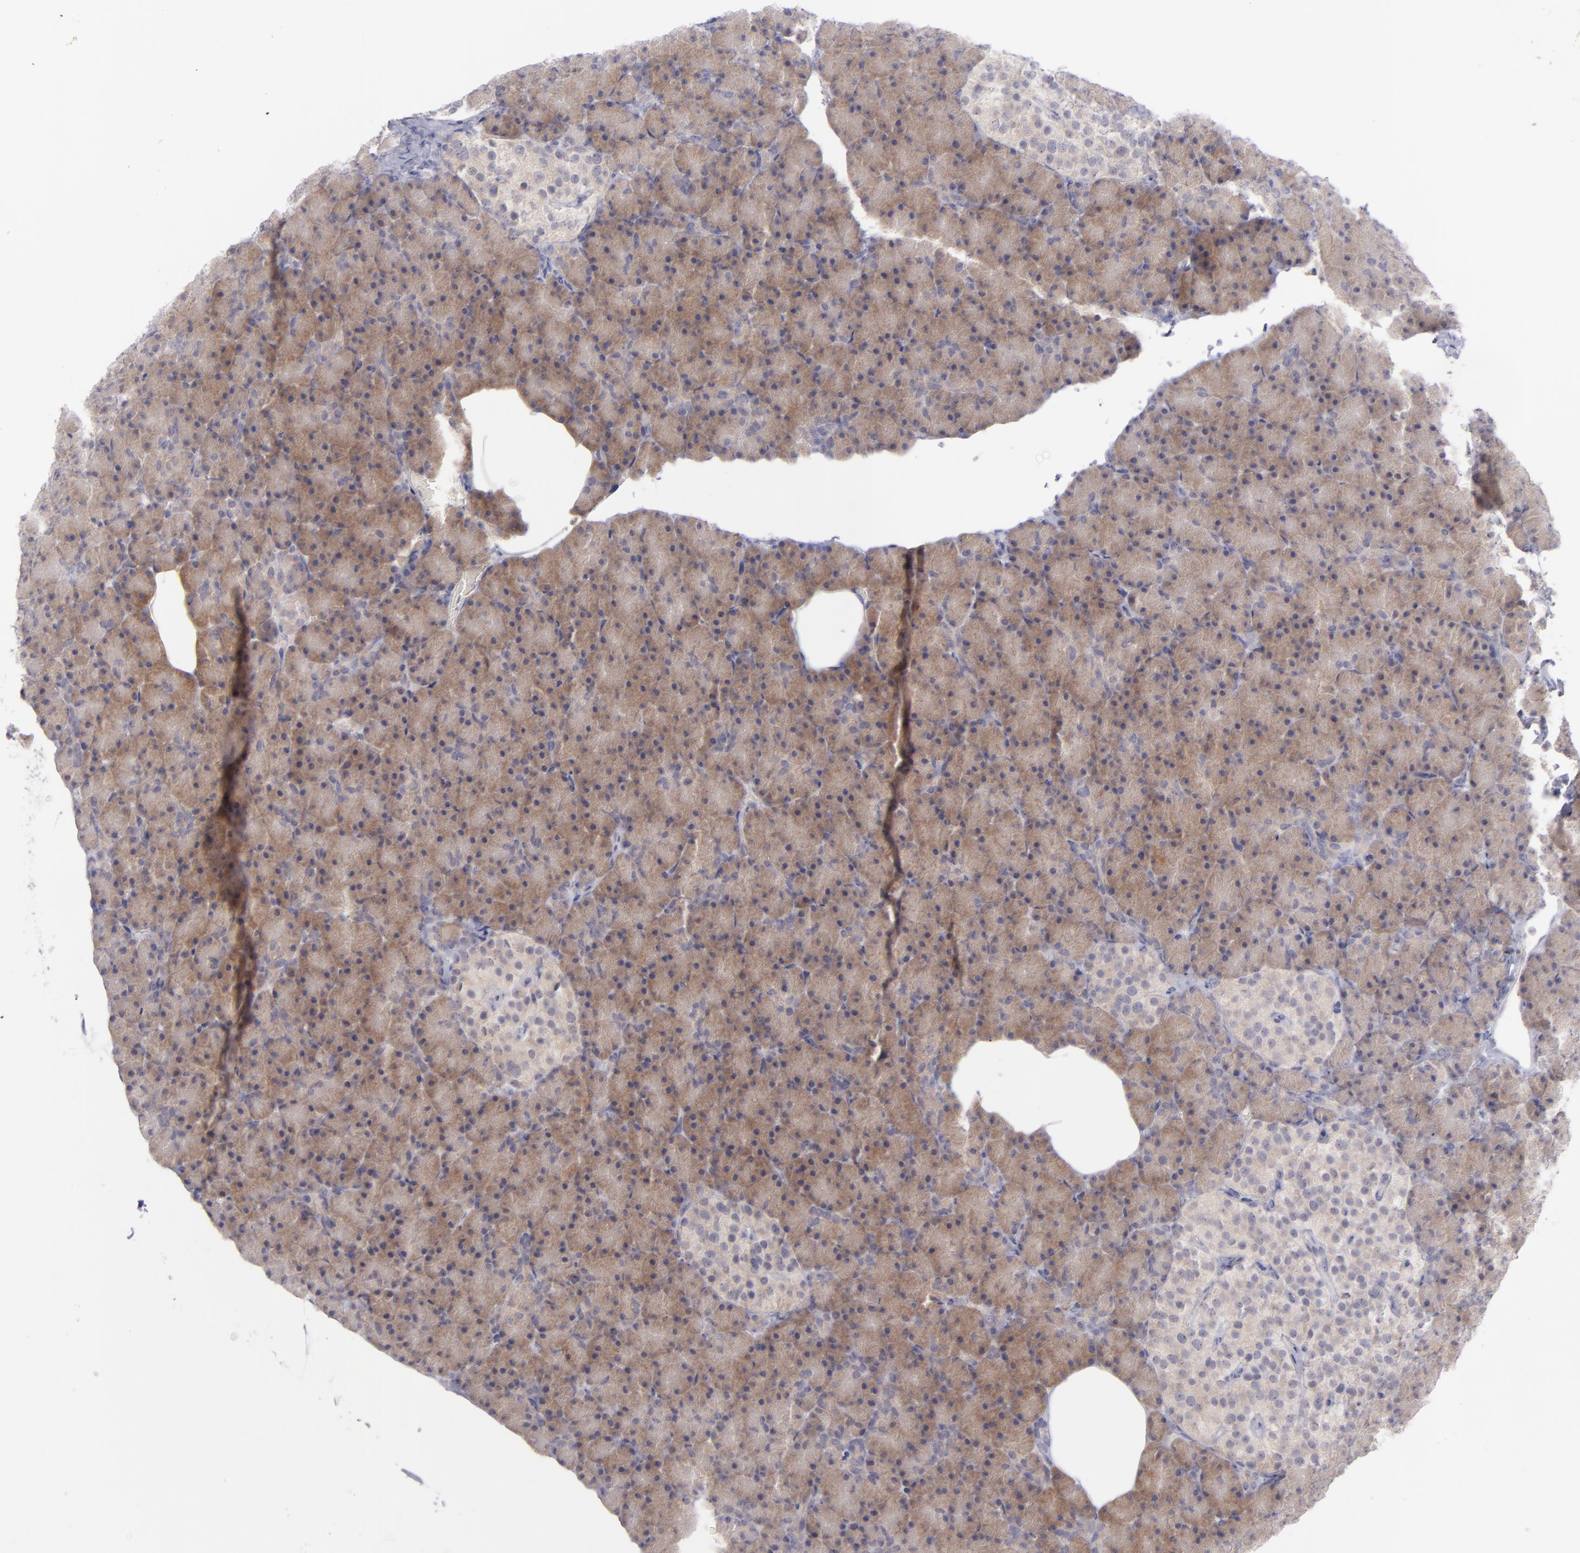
{"staining": {"intensity": "moderate", "quantity": ">75%", "location": "cytoplasmic/membranous"}, "tissue": "pancreas", "cell_type": "Exocrine glandular cells", "image_type": "normal", "snomed": [{"axis": "morphology", "description": "Normal tissue, NOS"}, {"axis": "topography", "description": "Pancreas"}], "caption": "Human pancreas stained with a brown dye reveals moderate cytoplasmic/membranous positive staining in about >75% of exocrine glandular cells.", "gene": "EVPL", "patient": {"sex": "female", "age": 43}}